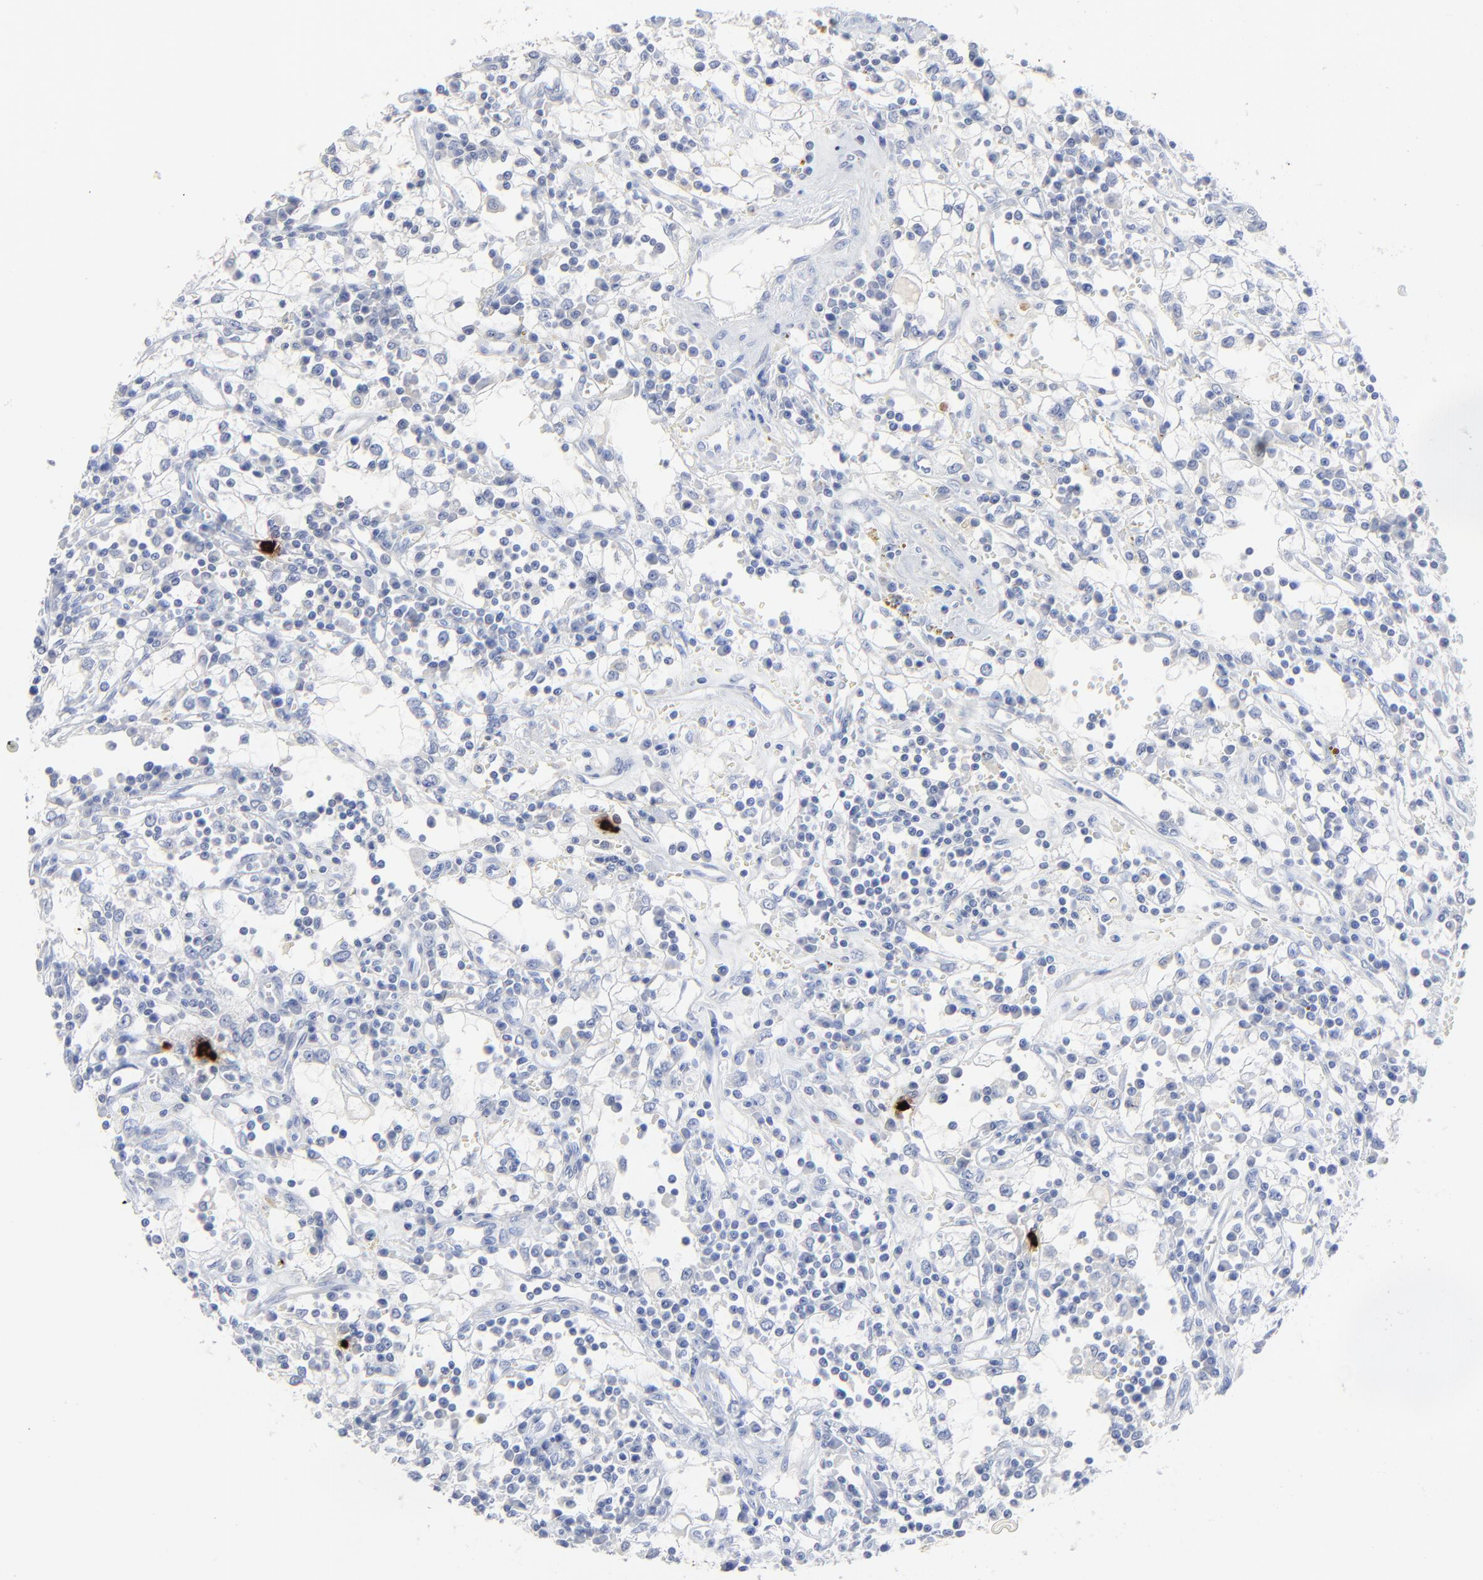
{"staining": {"intensity": "negative", "quantity": "none", "location": "none"}, "tissue": "renal cancer", "cell_type": "Tumor cells", "image_type": "cancer", "snomed": [{"axis": "morphology", "description": "Adenocarcinoma, NOS"}, {"axis": "topography", "description": "Kidney"}], "caption": "This is a histopathology image of immunohistochemistry staining of renal cancer, which shows no positivity in tumor cells.", "gene": "LCN2", "patient": {"sex": "male", "age": 82}}